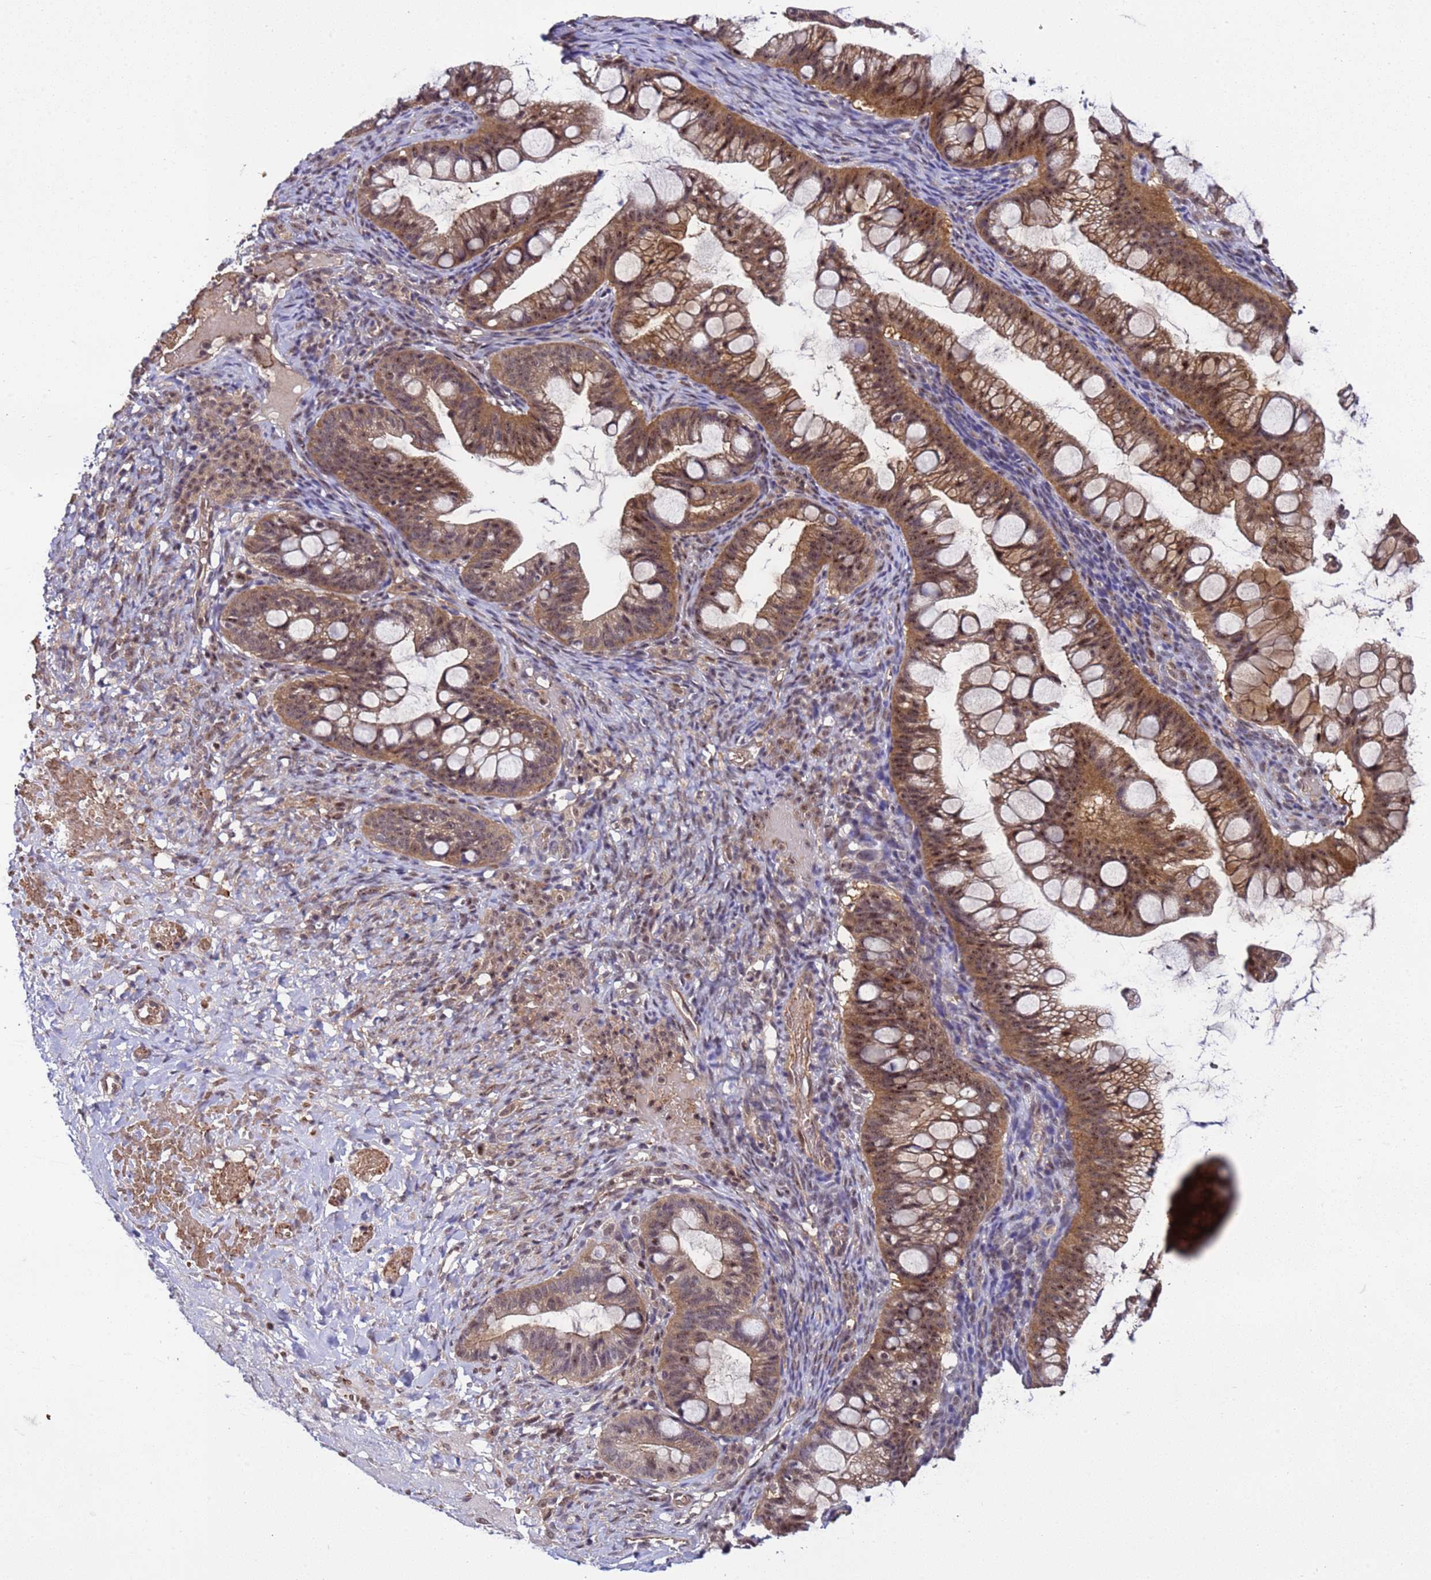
{"staining": {"intensity": "moderate", "quantity": ">75%", "location": "cytoplasmic/membranous,nuclear"}, "tissue": "ovarian cancer", "cell_type": "Tumor cells", "image_type": "cancer", "snomed": [{"axis": "morphology", "description": "Cystadenocarcinoma, mucinous, NOS"}, {"axis": "topography", "description": "Ovary"}], "caption": "Immunohistochemistry (IHC) of ovarian cancer (mucinous cystadenocarcinoma) demonstrates medium levels of moderate cytoplasmic/membranous and nuclear staining in approximately >75% of tumor cells.", "gene": "GEN1", "patient": {"sex": "female", "age": 73}}